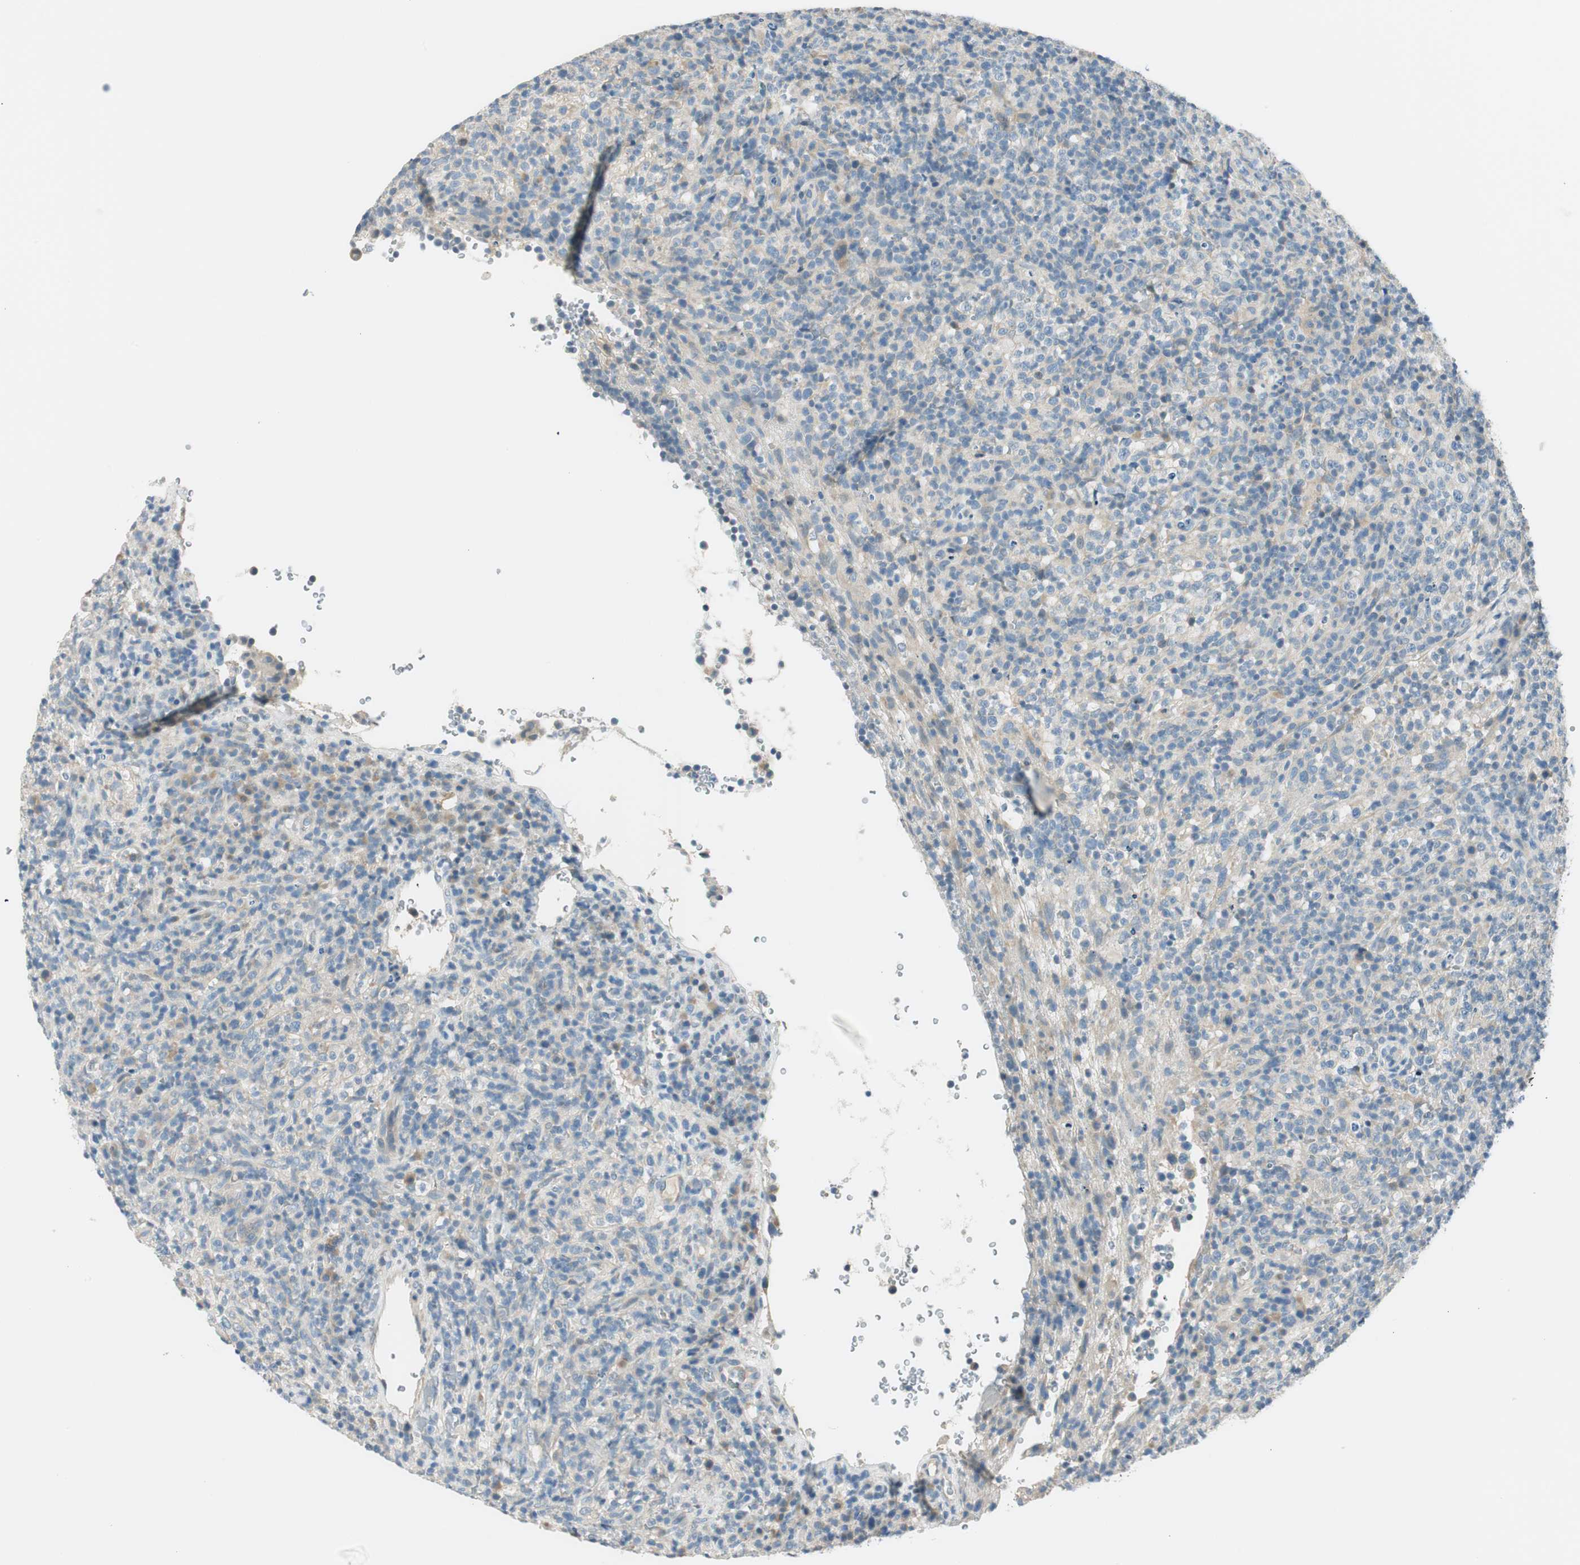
{"staining": {"intensity": "negative", "quantity": "none", "location": "none"}, "tissue": "lymphoma", "cell_type": "Tumor cells", "image_type": "cancer", "snomed": [{"axis": "morphology", "description": "Malignant lymphoma, non-Hodgkin's type, High grade"}, {"axis": "topography", "description": "Lymph node"}], "caption": "Immunohistochemistry (IHC) histopathology image of neoplastic tissue: human high-grade malignant lymphoma, non-Hodgkin's type stained with DAB displays no significant protein expression in tumor cells.", "gene": "TACR3", "patient": {"sex": "female", "age": 76}}